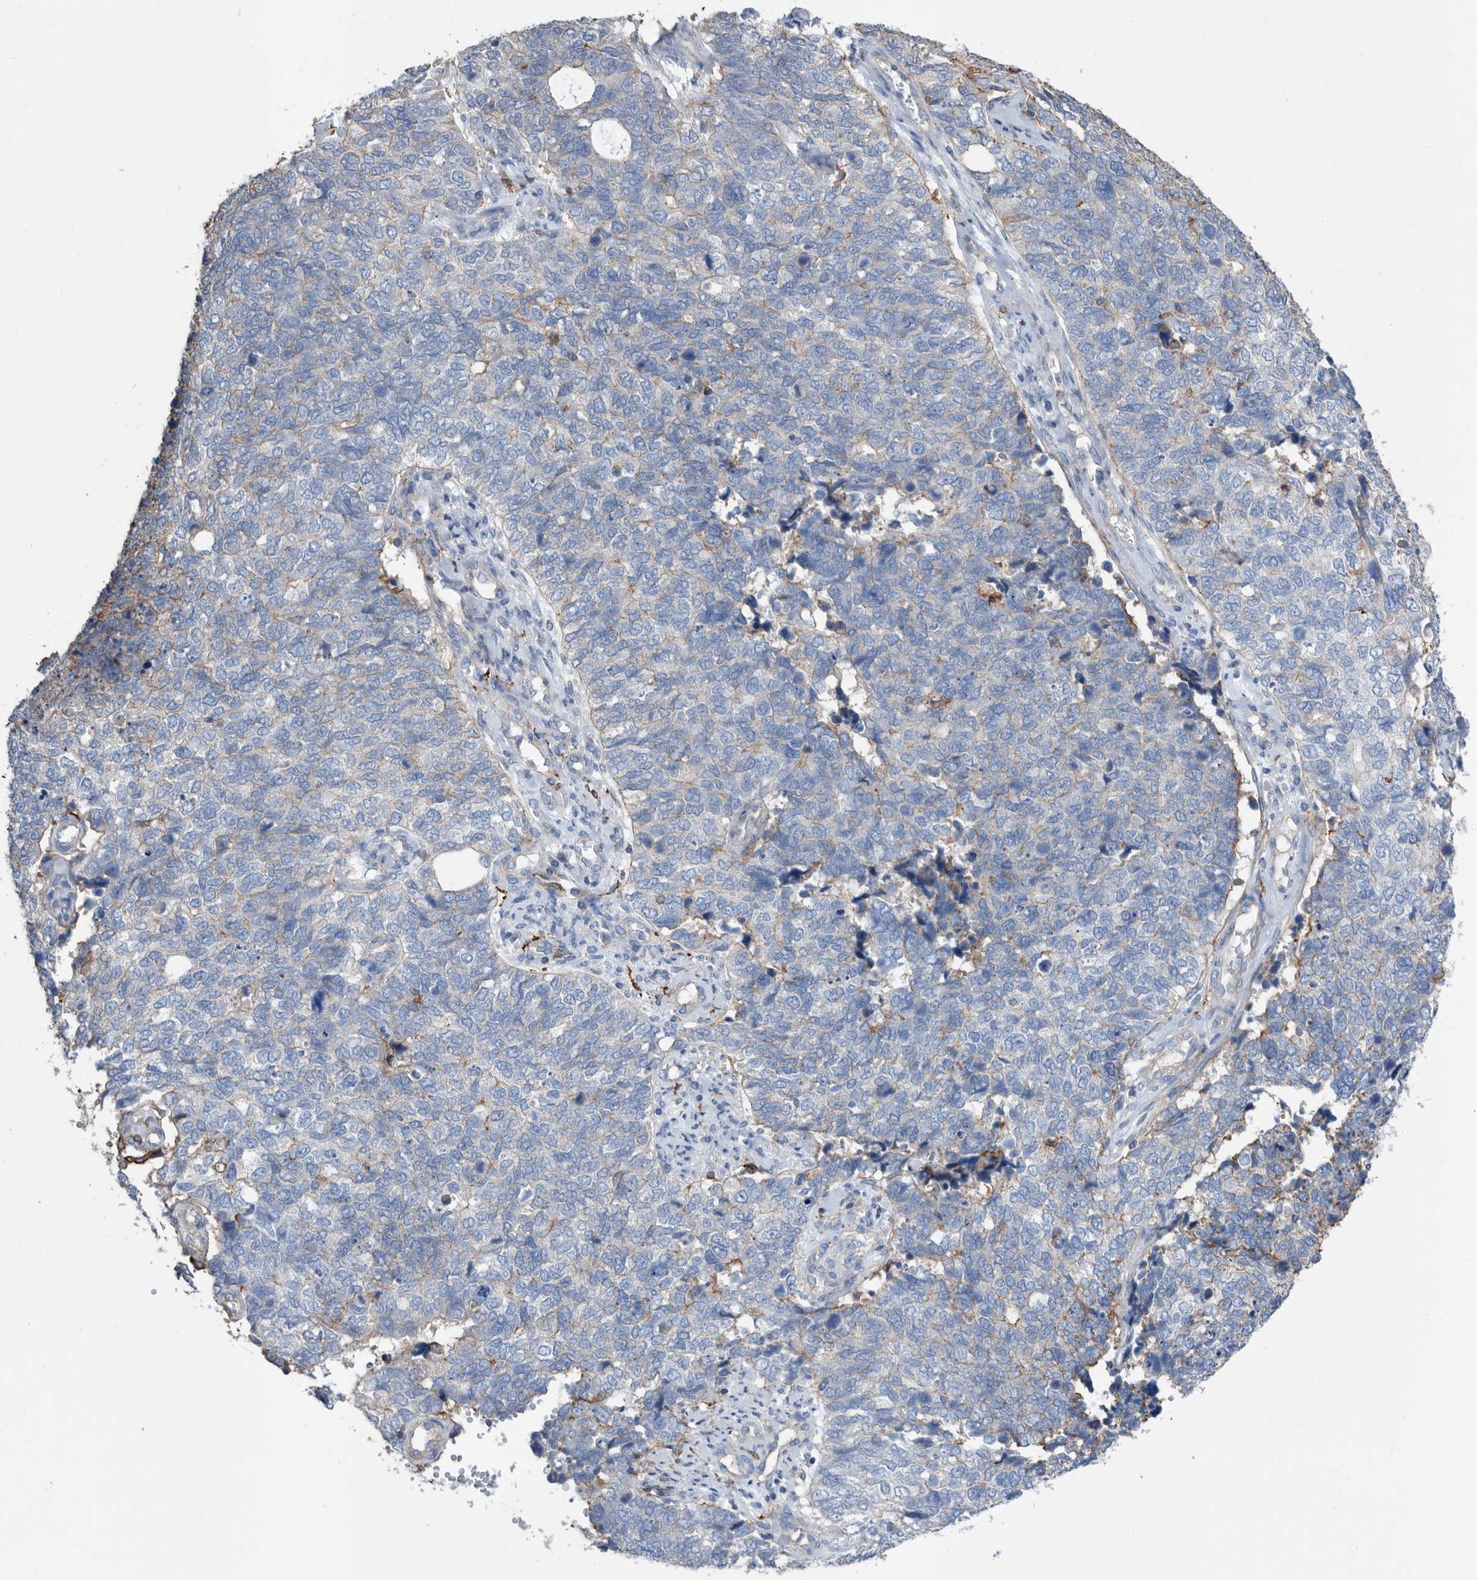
{"staining": {"intensity": "weak", "quantity": "<25%", "location": "cytoplasmic/membranous"}, "tissue": "cervical cancer", "cell_type": "Tumor cells", "image_type": "cancer", "snomed": [{"axis": "morphology", "description": "Squamous cell carcinoma, NOS"}, {"axis": "topography", "description": "Cervix"}], "caption": "There is no significant positivity in tumor cells of cervical squamous cell carcinoma.", "gene": "MS4A4A", "patient": {"sex": "female", "age": 63}}